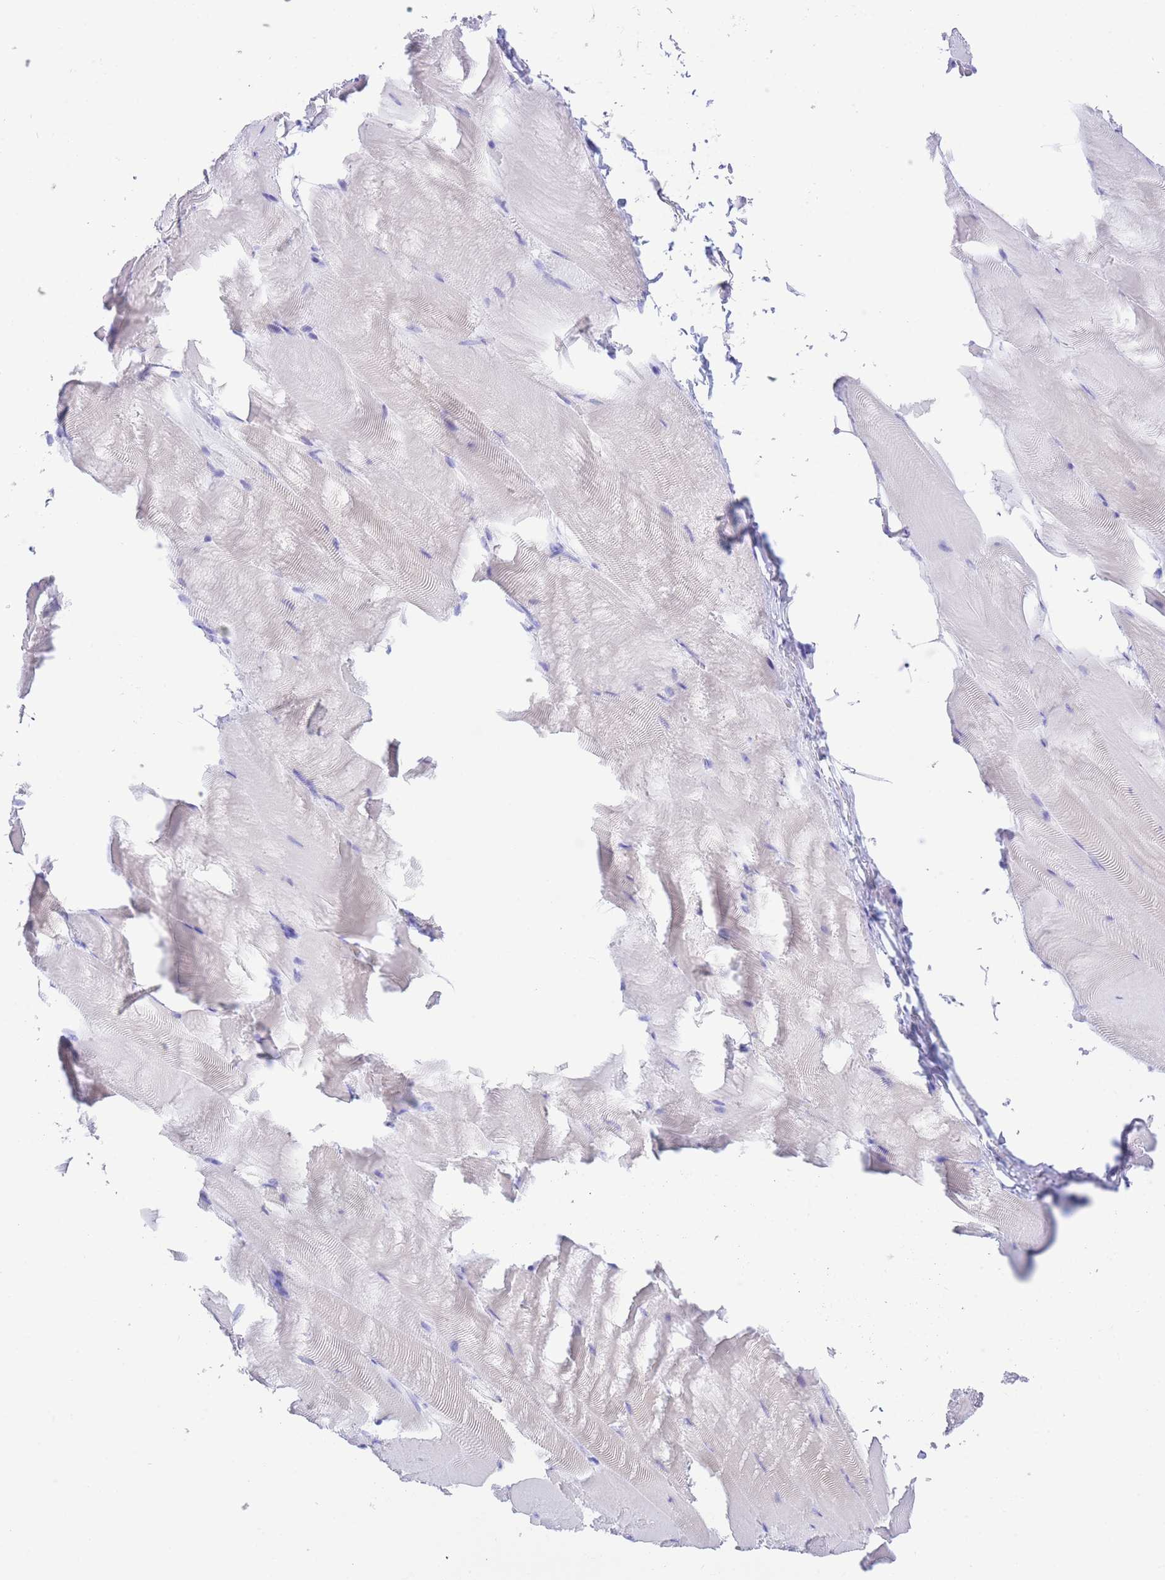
{"staining": {"intensity": "negative", "quantity": "none", "location": "none"}, "tissue": "skeletal muscle", "cell_type": "Myocytes", "image_type": "normal", "snomed": [{"axis": "morphology", "description": "Normal tissue, NOS"}, {"axis": "topography", "description": "Skeletal muscle"}], "caption": "Immunohistochemistry of unremarkable skeletal muscle exhibits no expression in myocytes.", "gene": "SLCO1B1", "patient": {"sex": "female", "age": 64}}